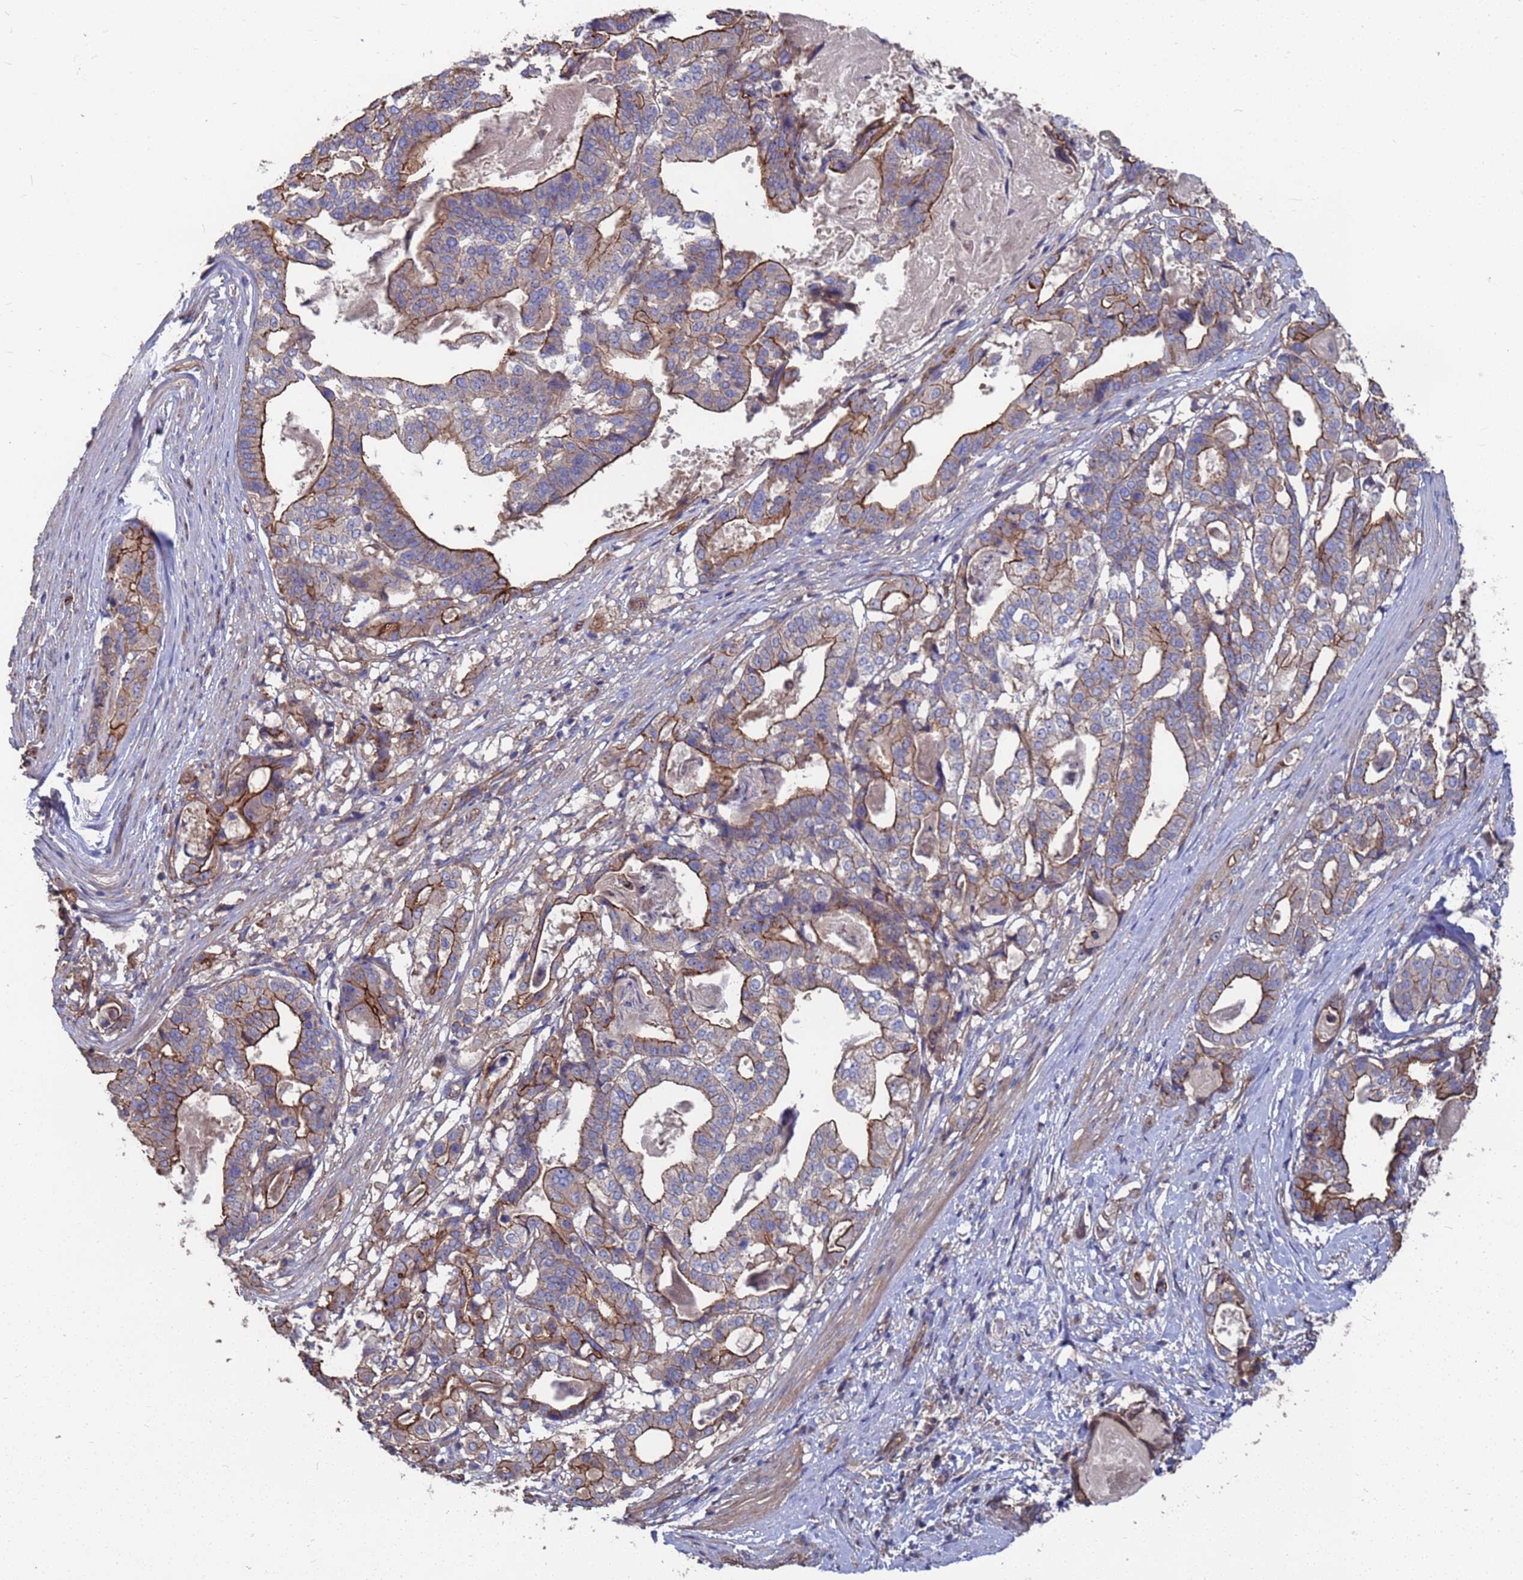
{"staining": {"intensity": "strong", "quantity": "25%-75%", "location": "cytoplasmic/membranous"}, "tissue": "stomach cancer", "cell_type": "Tumor cells", "image_type": "cancer", "snomed": [{"axis": "morphology", "description": "Adenocarcinoma, NOS"}, {"axis": "topography", "description": "Stomach"}], "caption": "Strong cytoplasmic/membranous positivity is present in approximately 25%-75% of tumor cells in stomach cancer (adenocarcinoma). (IHC, brightfield microscopy, high magnification).", "gene": "NDUFAF6", "patient": {"sex": "male", "age": 48}}